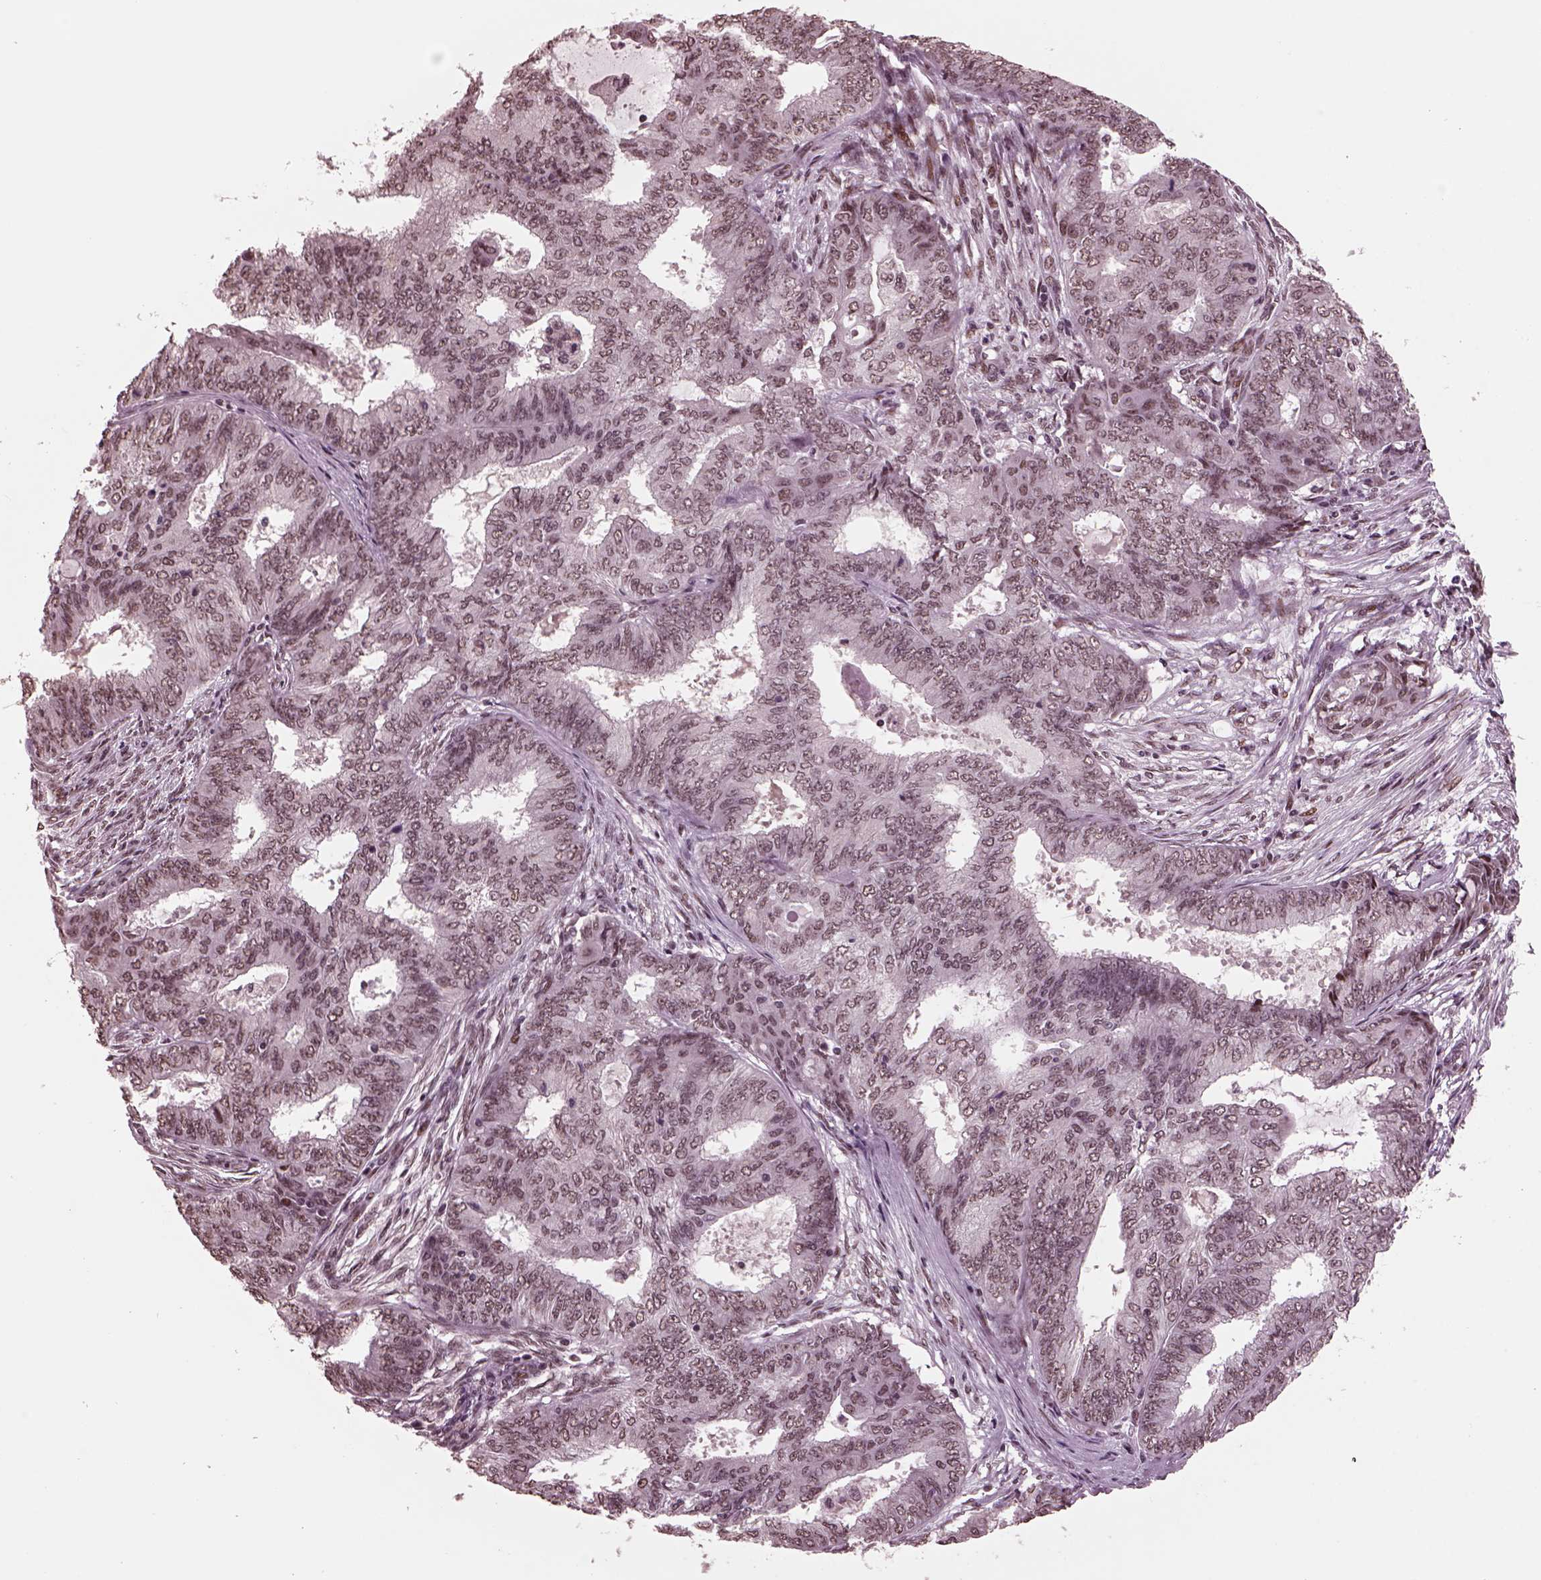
{"staining": {"intensity": "weak", "quantity": ">75%", "location": "nuclear"}, "tissue": "endometrial cancer", "cell_type": "Tumor cells", "image_type": "cancer", "snomed": [{"axis": "morphology", "description": "Adenocarcinoma, NOS"}, {"axis": "topography", "description": "Endometrium"}], "caption": "Endometrial adenocarcinoma tissue shows weak nuclear staining in approximately >75% of tumor cells, visualized by immunohistochemistry.", "gene": "NAP1L5", "patient": {"sex": "female", "age": 62}}